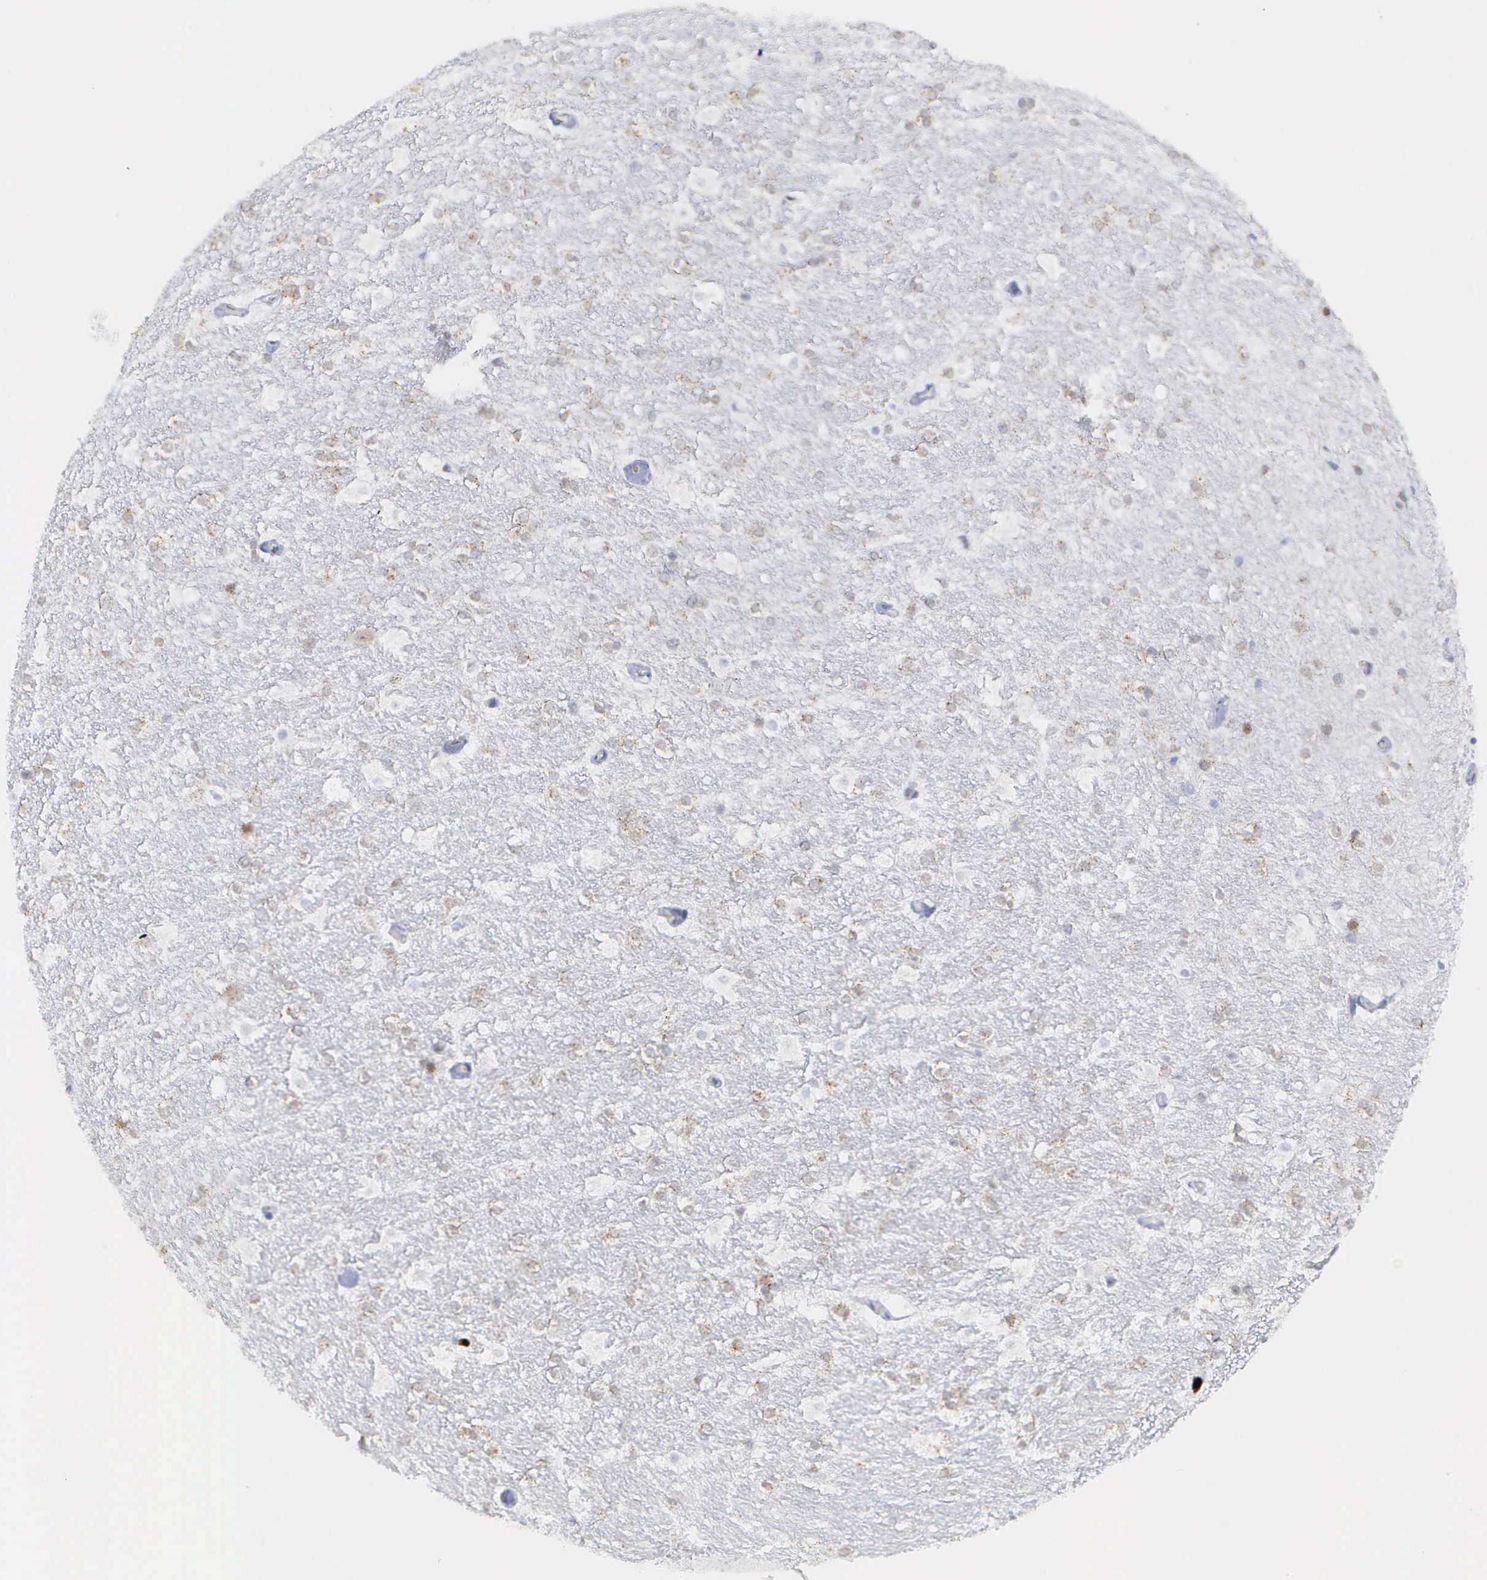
{"staining": {"intensity": "negative", "quantity": "none", "location": "none"}, "tissue": "hippocampus", "cell_type": "Glial cells", "image_type": "normal", "snomed": [{"axis": "morphology", "description": "Normal tissue, NOS"}, {"axis": "topography", "description": "Hippocampus"}], "caption": "The image exhibits no significant positivity in glial cells of hippocampus.", "gene": "SPIN3", "patient": {"sex": "female", "age": 19}}